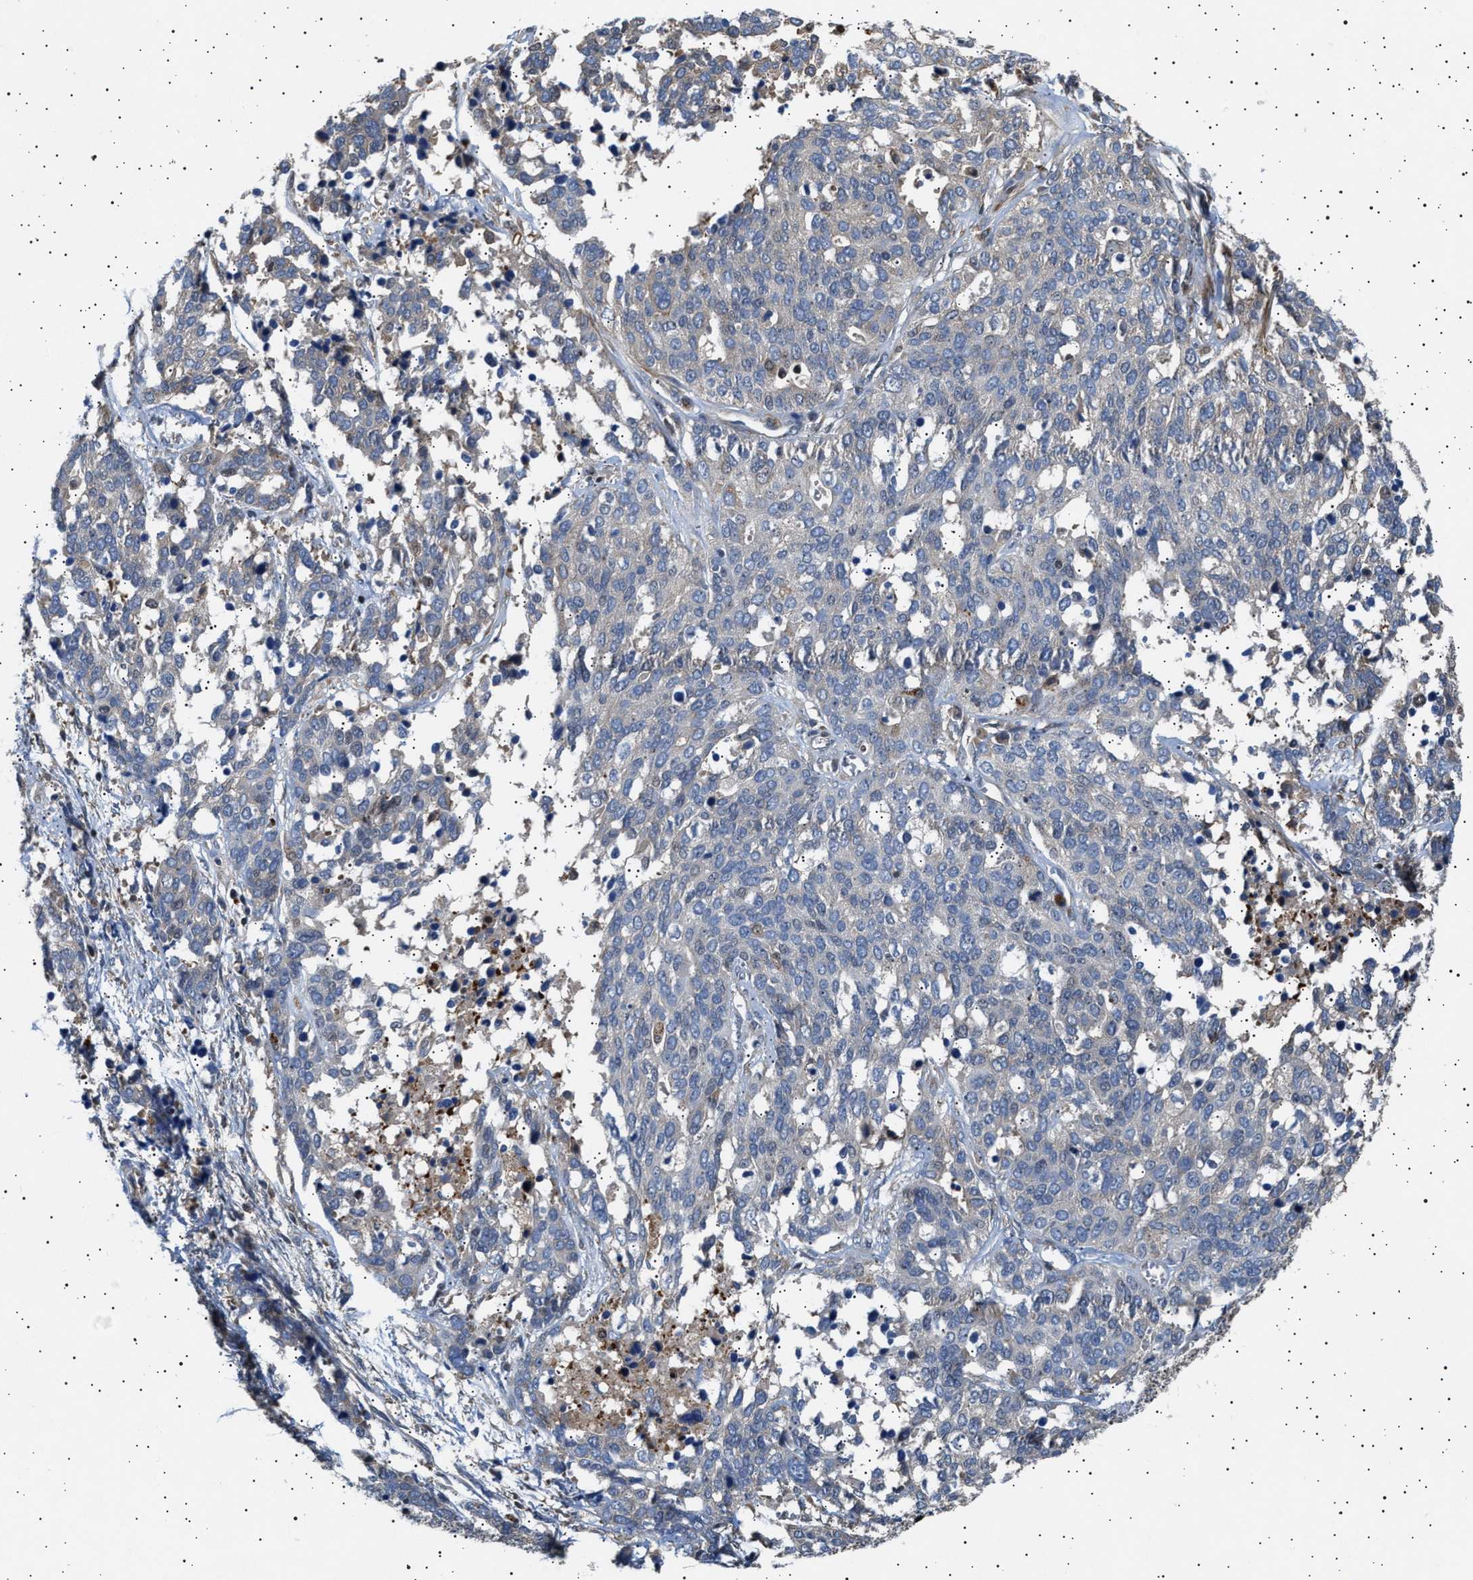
{"staining": {"intensity": "negative", "quantity": "none", "location": "none"}, "tissue": "ovarian cancer", "cell_type": "Tumor cells", "image_type": "cancer", "snomed": [{"axis": "morphology", "description": "Cystadenocarcinoma, serous, NOS"}, {"axis": "topography", "description": "Ovary"}], "caption": "Immunohistochemistry (IHC) of serous cystadenocarcinoma (ovarian) reveals no positivity in tumor cells.", "gene": "FICD", "patient": {"sex": "female", "age": 44}}